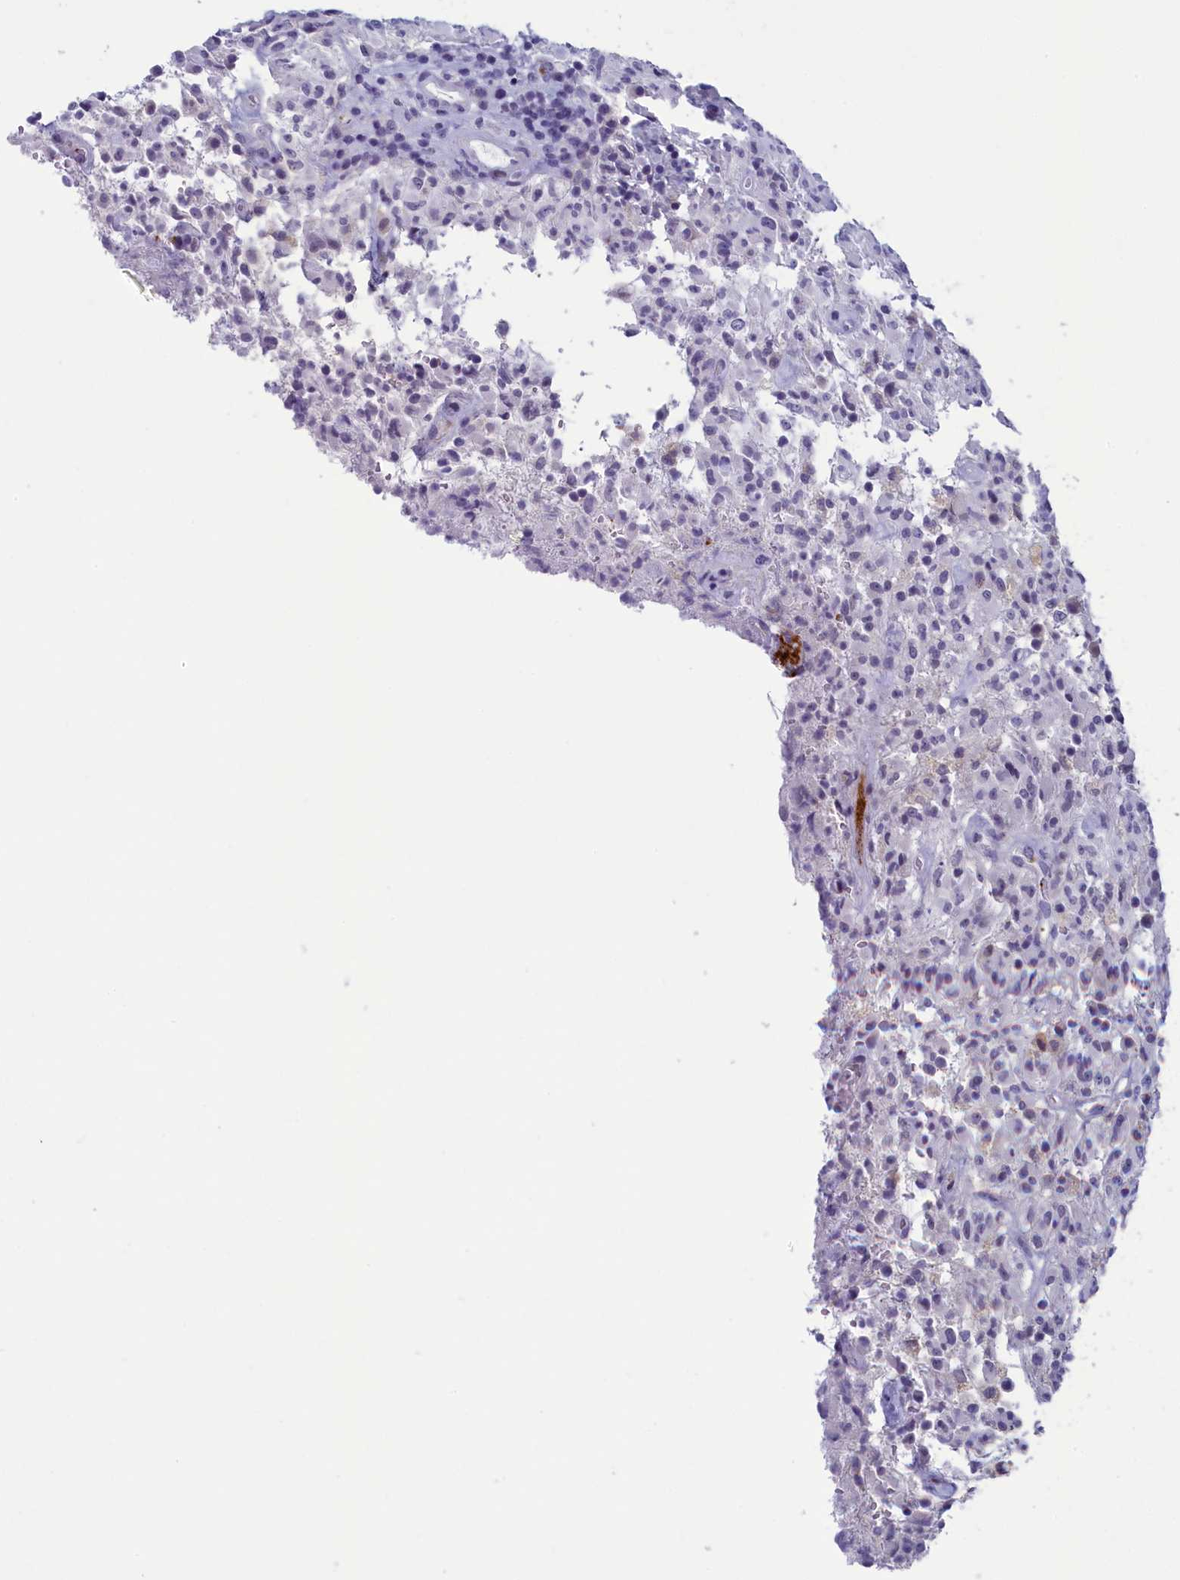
{"staining": {"intensity": "negative", "quantity": "none", "location": "none"}, "tissue": "glioma", "cell_type": "Tumor cells", "image_type": "cancer", "snomed": [{"axis": "morphology", "description": "Glioma, malignant, High grade"}, {"axis": "topography", "description": "Brain"}], "caption": "Immunohistochemistry (IHC) photomicrograph of human malignant glioma (high-grade) stained for a protein (brown), which reveals no expression in tumor cells.", "gene": "AIFM2", "patient": {"sex": "female", "age": 57}}